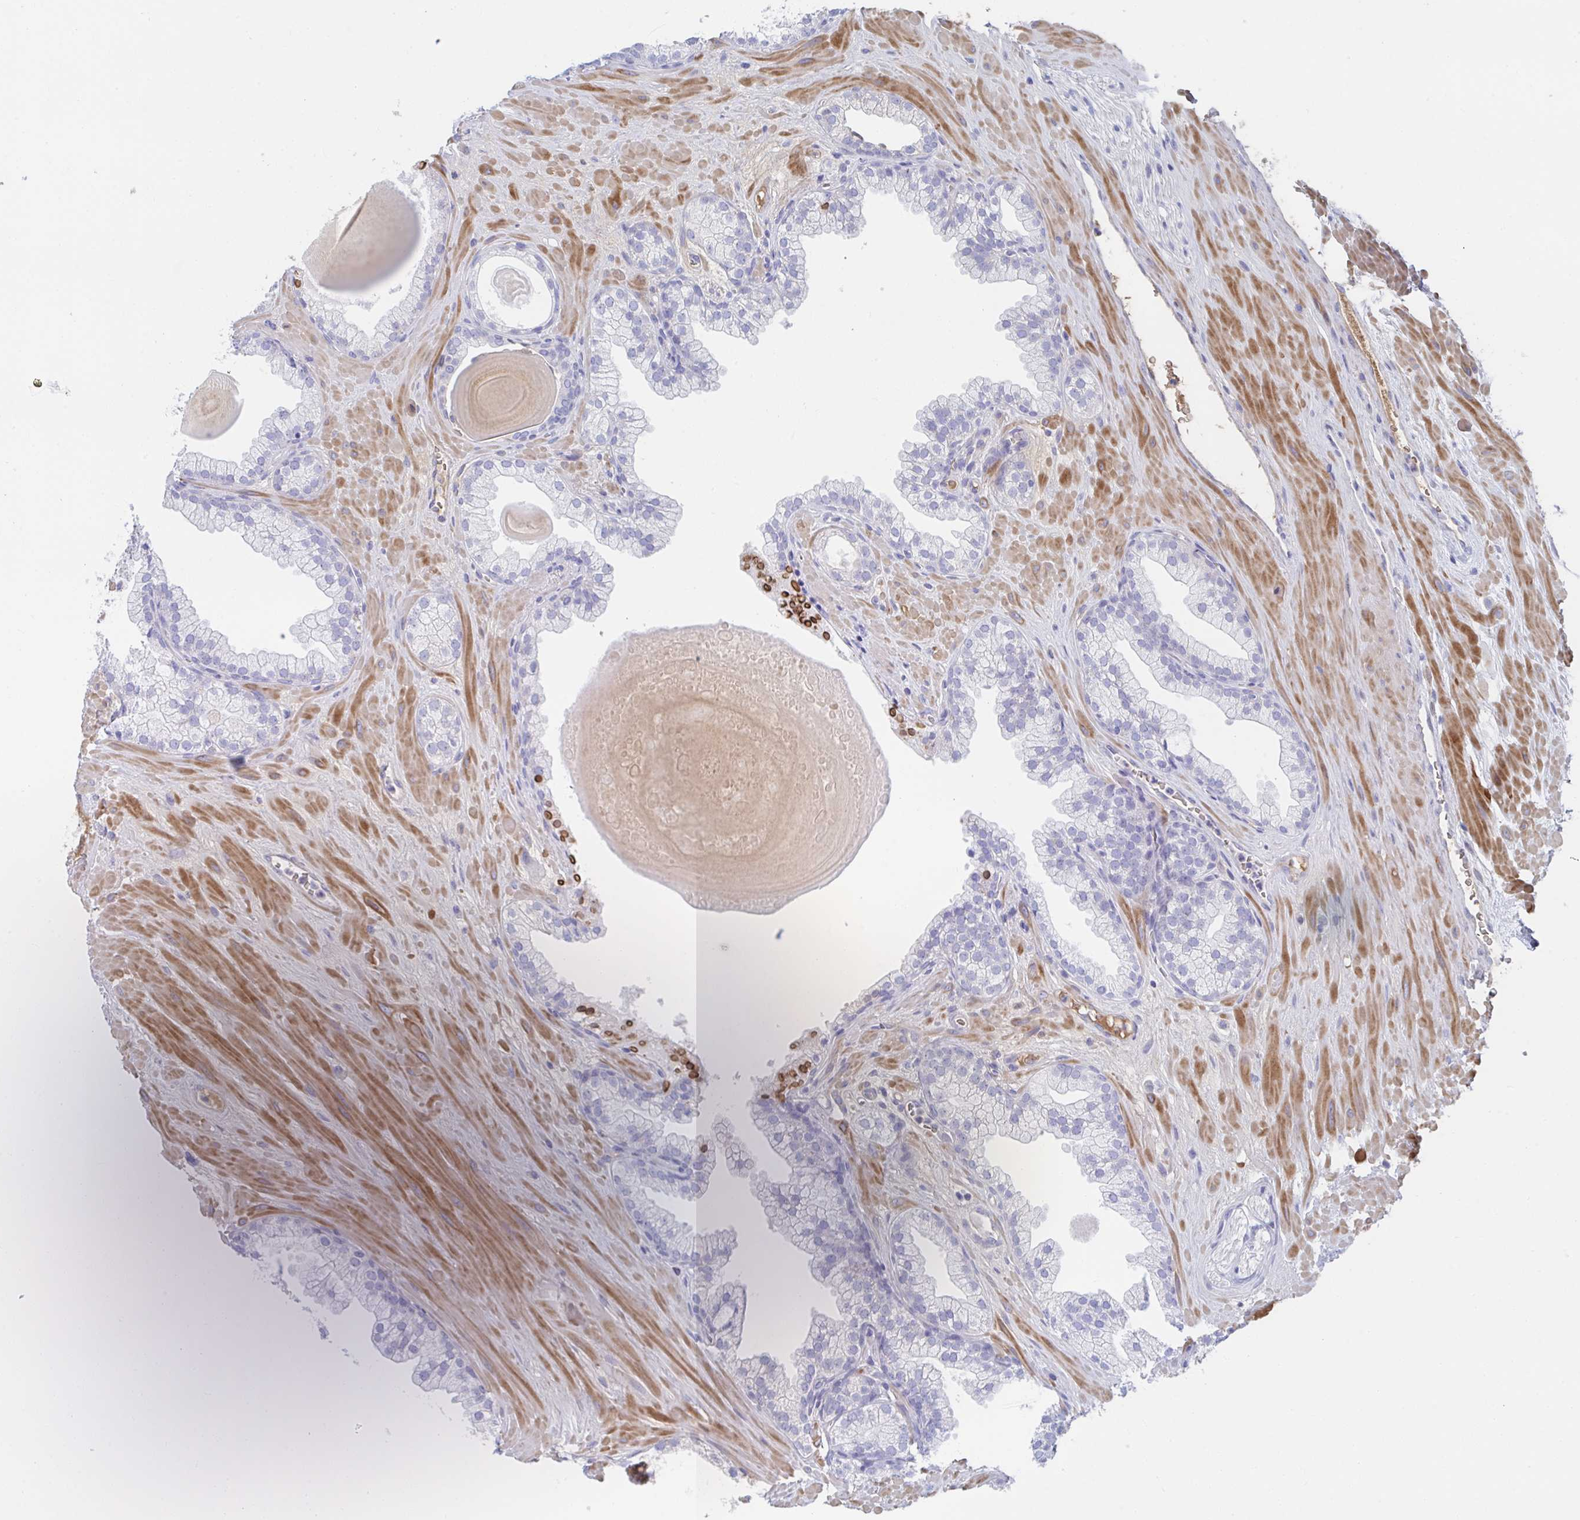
{"staining": {"intensity": "negative", "quantity": "none", "location": "none"}, "tissue": "prostate", "cell_type": "Glandular cells", "image_type": "normal", "snomed": [{"axis": "morphology", "description": "Normal tissue, NOS"}, {"axis": "topography", "description": "Prostate"}, {"axis": "topography", "description": "Peripheral nerve tissue"}], "caption": "This is a histopathology image of immunohistochemistry staining of unremarkable prostate, which shows no expression in glandular cells. The staining was performed using DAB (3,3'-diaminobenzidine) to visualize the protein expression in brown, while the nuclei were stained in blue with hematoxylin (Magnification: 20x).", "gene": "TNFAIP6", "patient": {"sex": "male", "age": 61}}